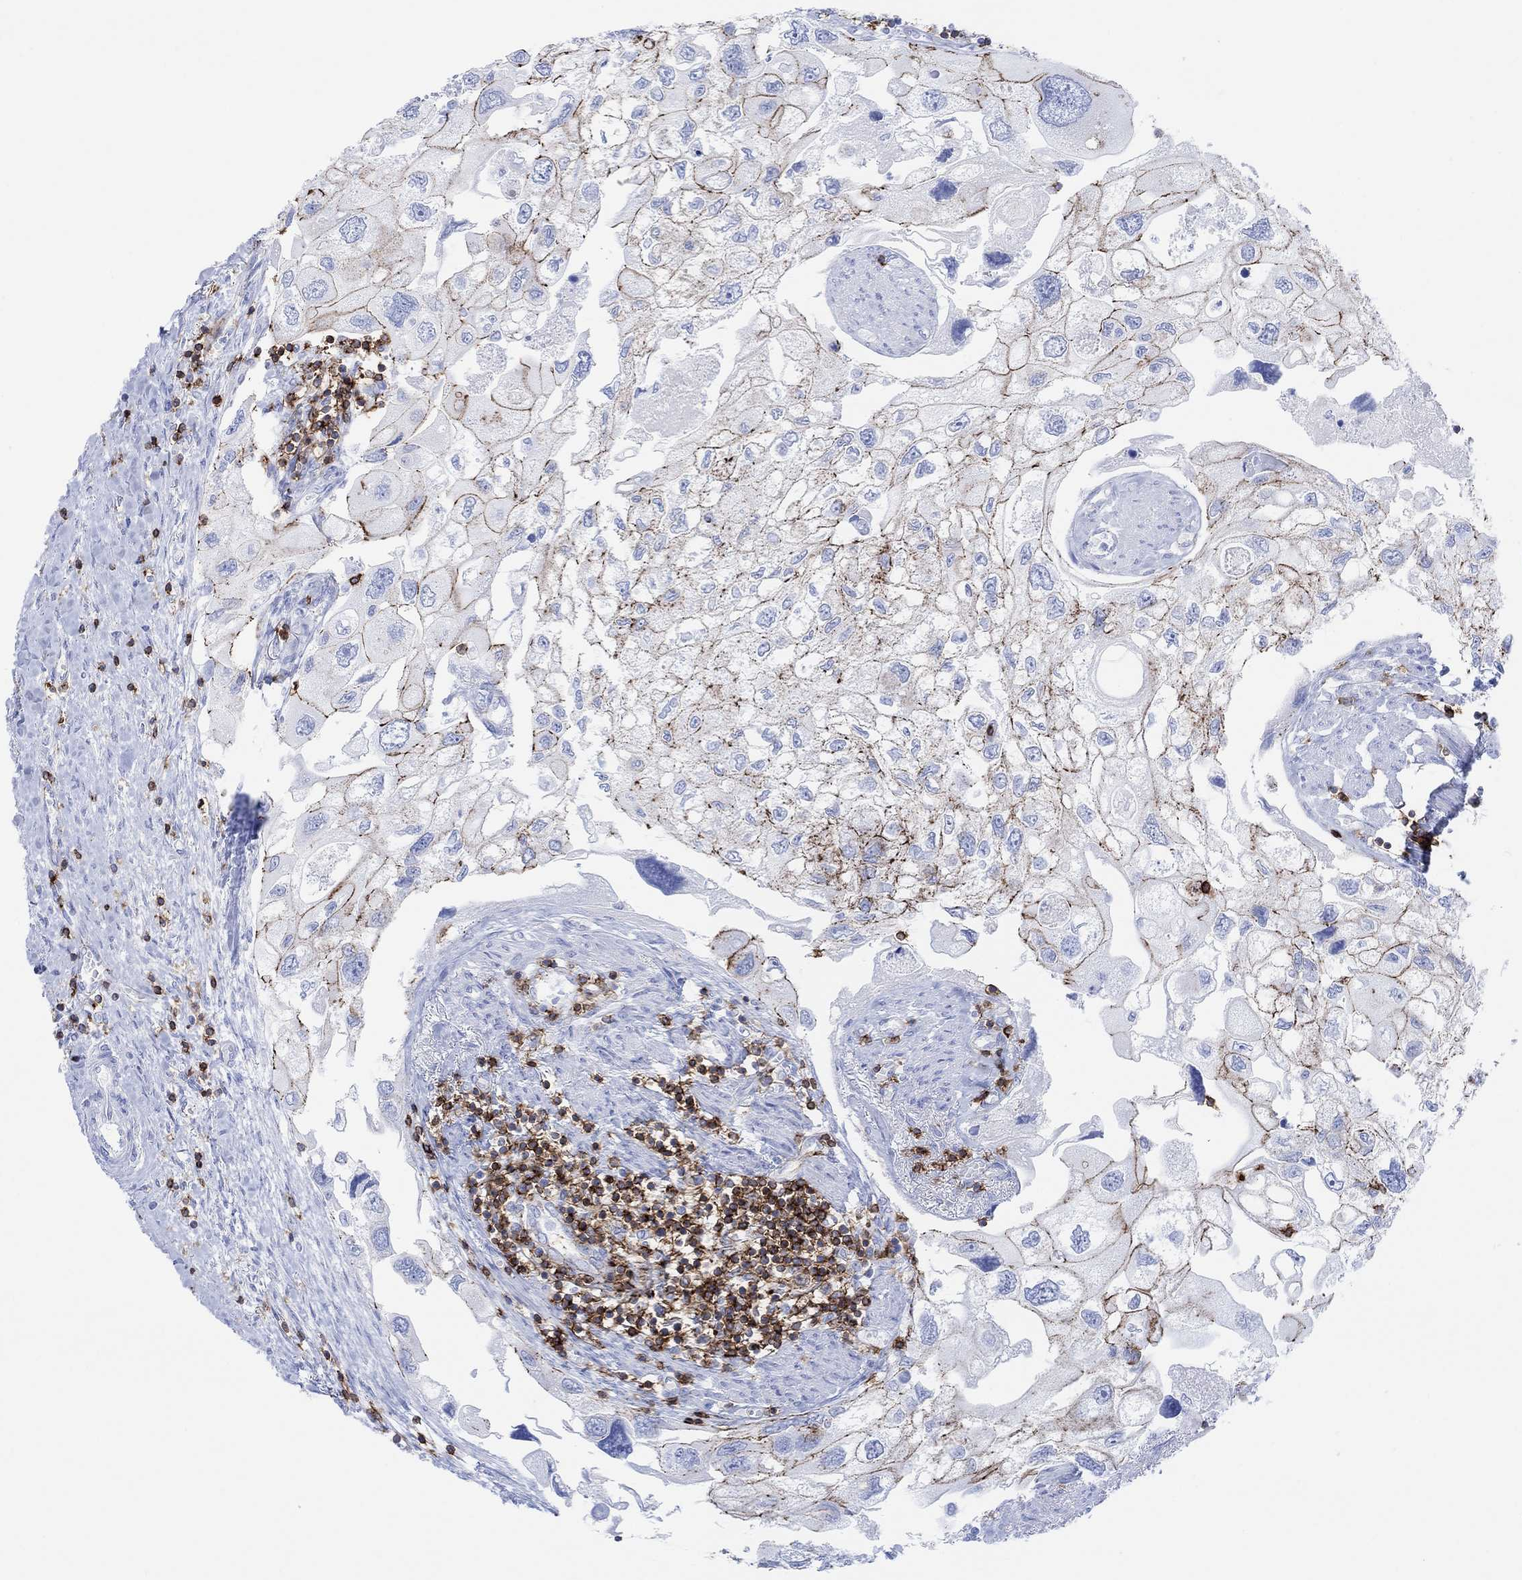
{"staining": {"intensity": "strong", "quantity": "<25%", "location": "cytoplasmic/membranous"}, "tissue": "urothelial cancer", "cell_type": "Tumor cells", "image_type": "cancer", "snomed": [{"axis": "morphology", "description": "Urothelial carcinoma, High grade"}, {"axis": "topography", "description": "Urinary bladder"}], "caption": "Urothelial cancer stained for a protein demonstrates strong cytoplasmic/membranous positivity in tumor cells.", "gene": "GPR65", "patient": {"sex": "male", "age": 59}}